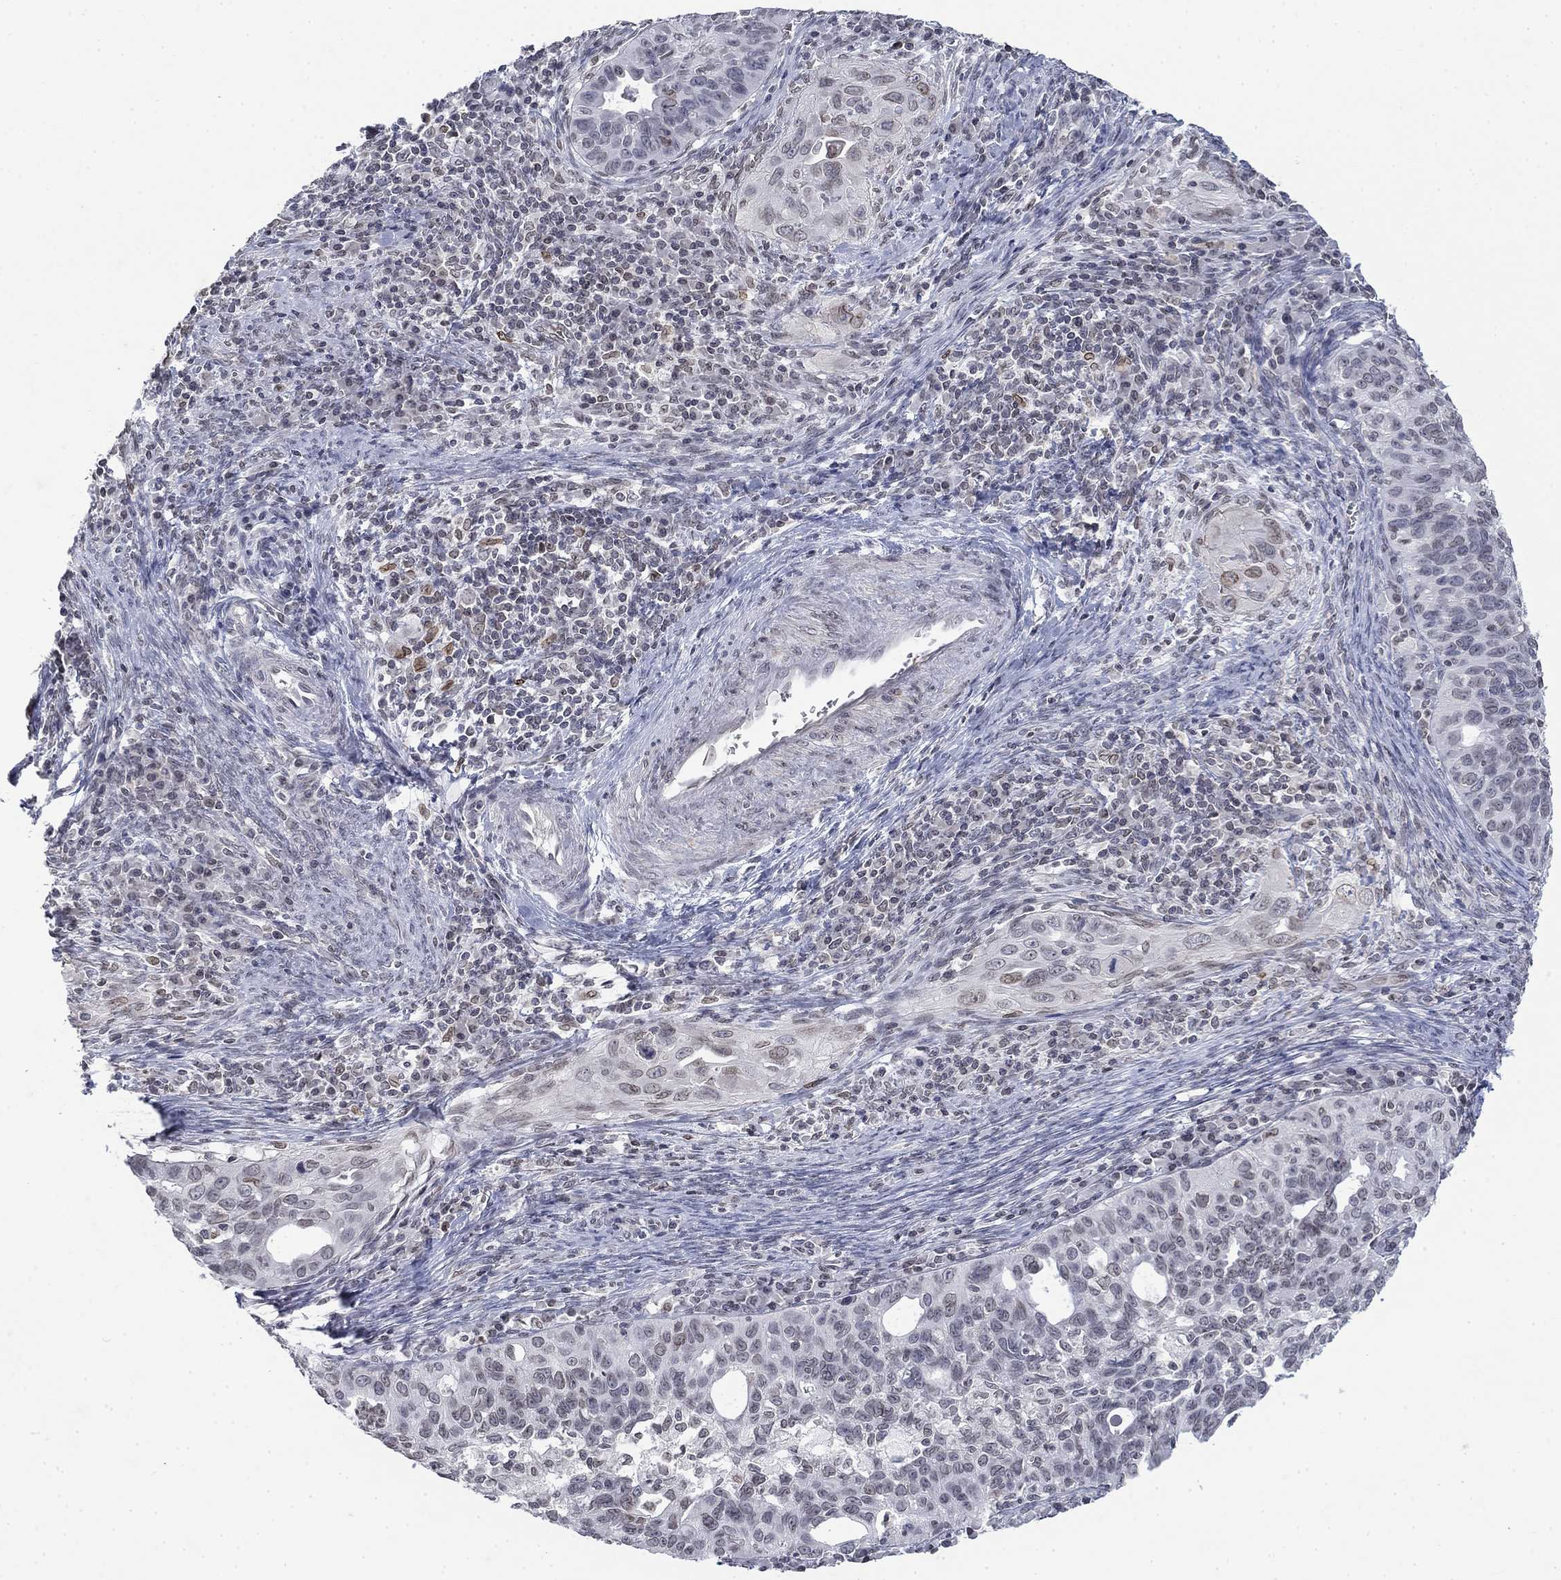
{"staining": {"intensity": "weak", "quantity": "<25%", "location": "nuclear"}, "tissue": "cervical cancer", "cell_type": "Tumor cells", "image_type": "cancer", "snomed": [{"axis": "morphology", "description": "Squamous cell carcinoma, NOS"}, {"axis": "topography", "description": "Cervix"}], "caption": "Immunohistochemical staining of squamous cell carcinoma (cervical) shows no significant positivity in tumor cells. (DAB (3,3'-diaminobenzidine) immunohistochemistry (IHC) with hematoxylin counter stain).", "gene": "TOR1AIP1", "patient": {"sex": "female", "age": 26}}